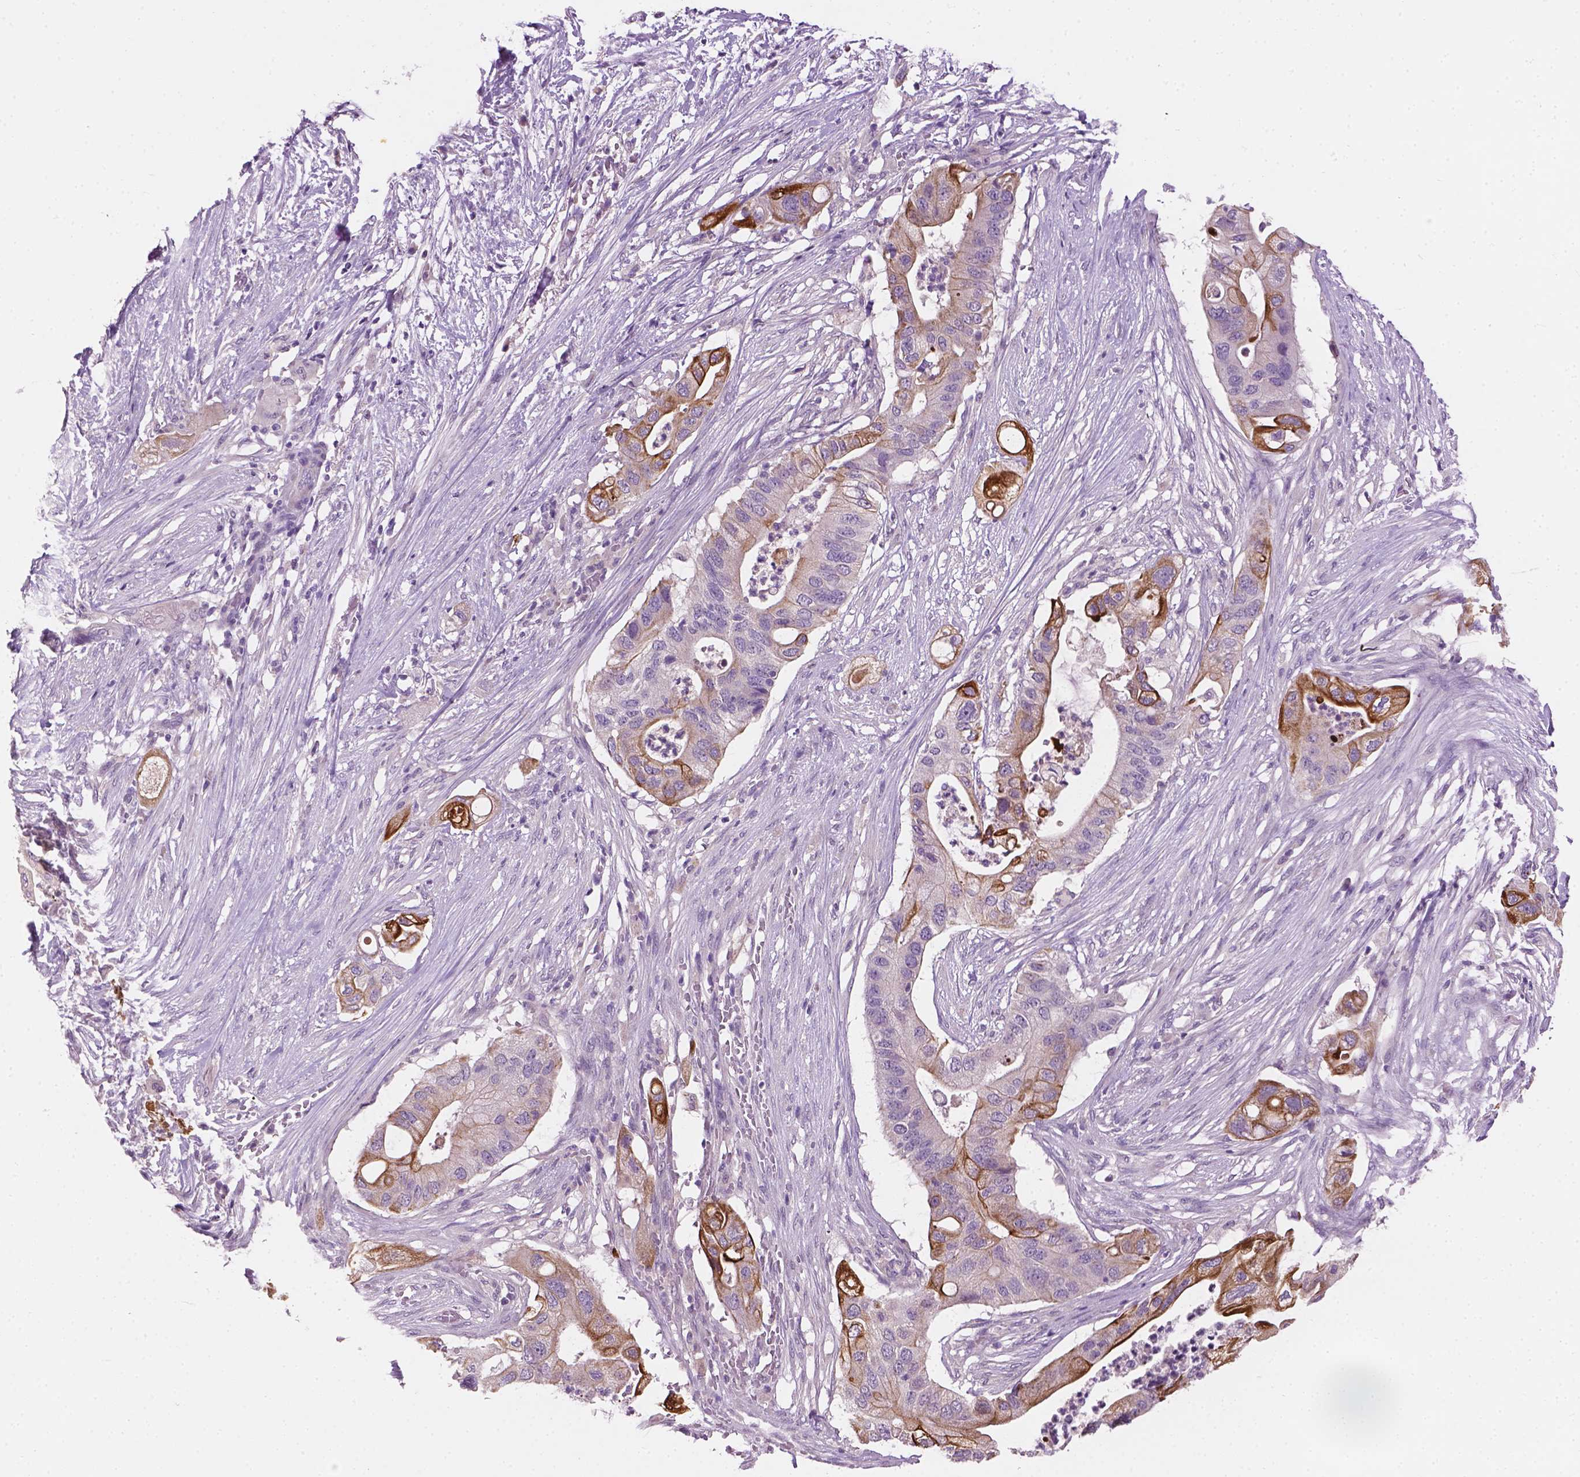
{"staining": {"intensity": "moderate", "quantity": "<25%", "location": "cytoplasmic/membranous"}, "tissue": "pancreatic cancer", "cell_type": "Tumor cells", "image_type": "cancer", "snomed": [{"axis": "morphology", "description": "Adenocarcinoma, NOS"}, {"axis": "topography", "description": "Pancreas"}], "caption": "There is low levels of moderate cytoplasmic/membranous staining in tumor cells of adenocarcinoma (pancreatic), as demonstrated by immunohistochemical staining (brown color).", "gene": "KRT17", "patient": {"sex": "female", "age": 72}}